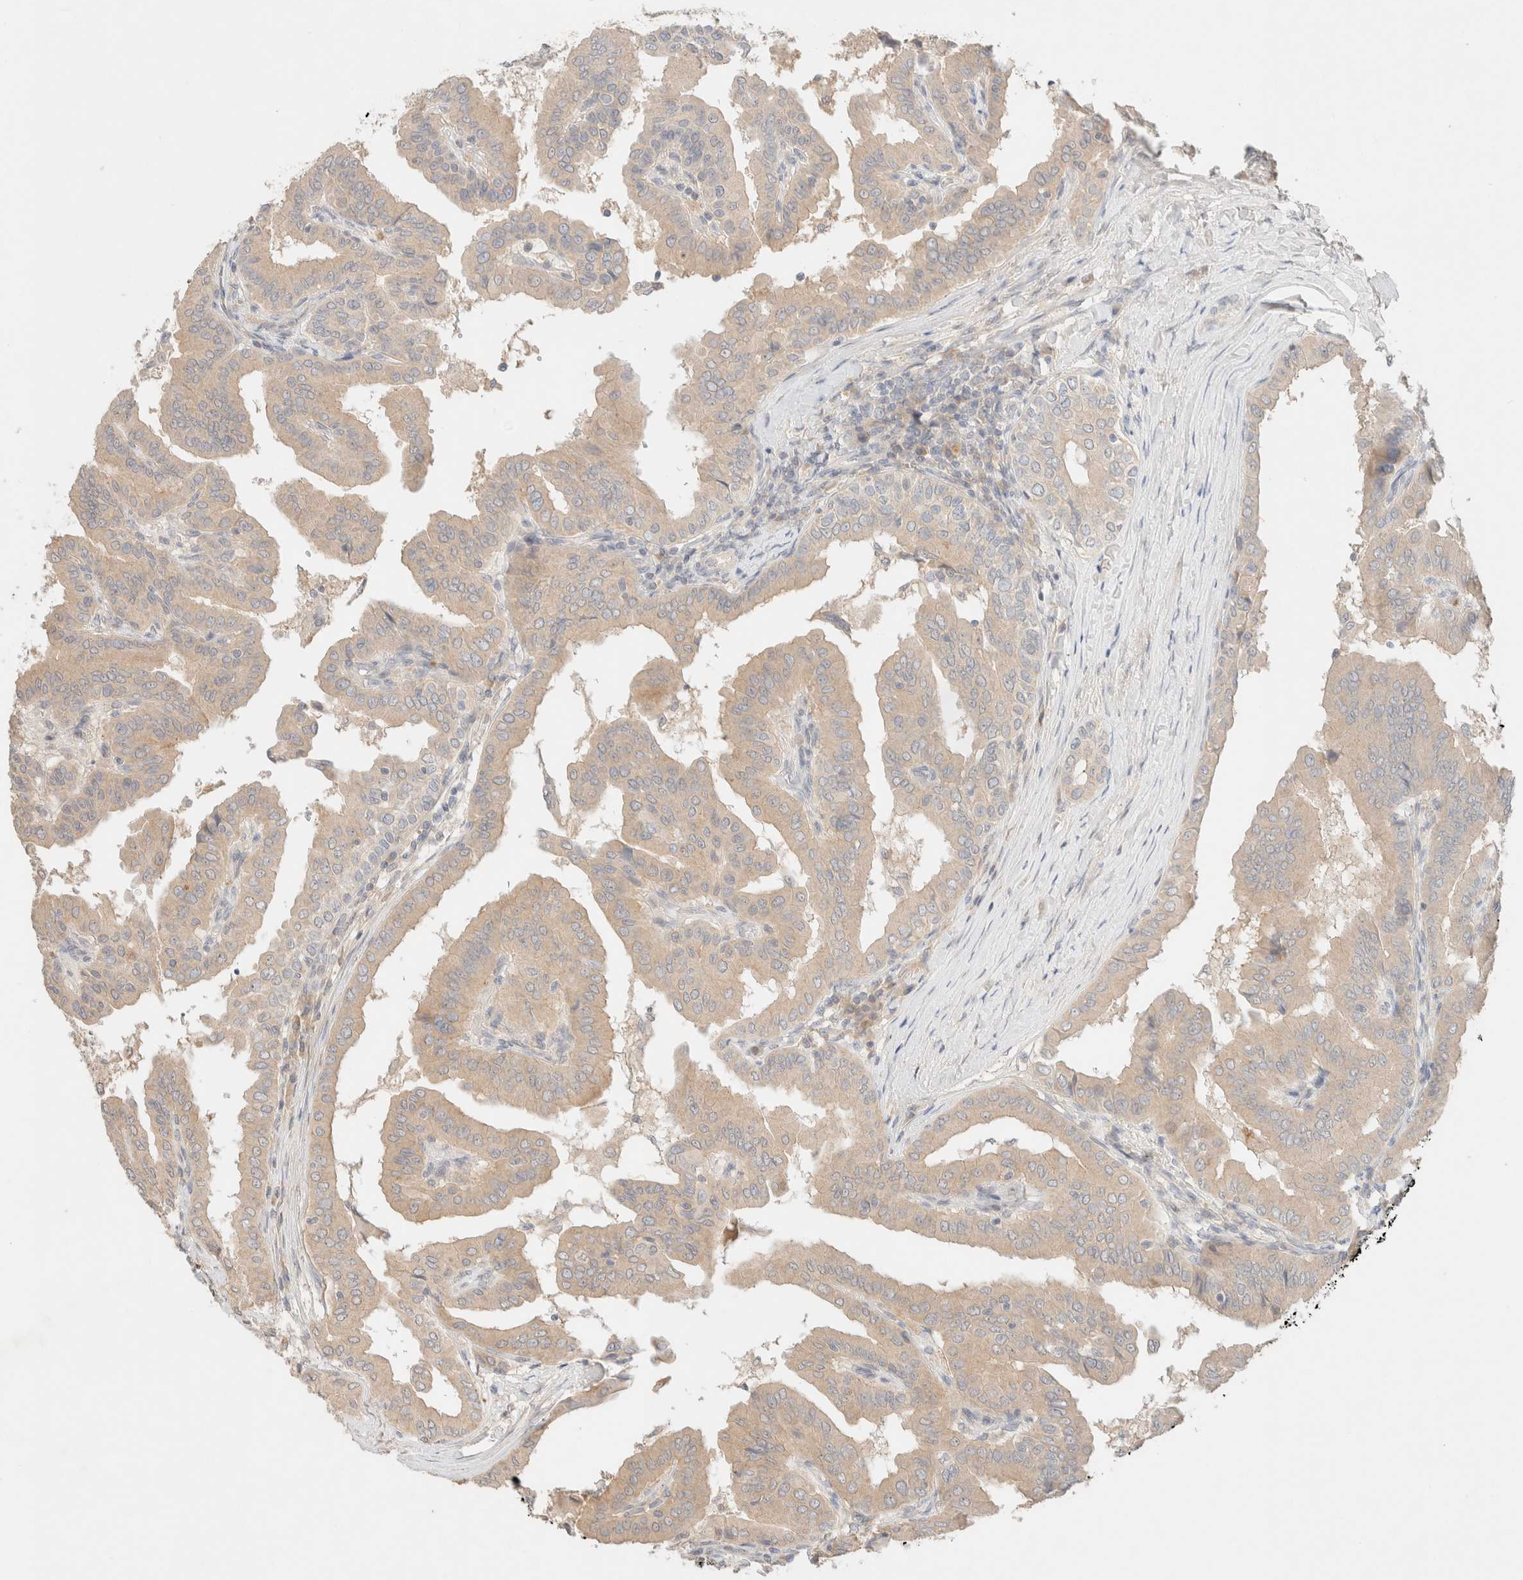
{"staining": {"intensity": "weak", "quantity": "<25%", "location": "cytoplasmic/membranous"}, "tissue": "thyroid cancer", "cell_type": "Tumor cells", "image_type": "cancer", "snomed": [{"axis": "morphology", "description": "Papillary adenocarcinoma, NOS"}, {"axis": "topography", "description": "Thyroid gland"}], "caption": "This is an immunohistochemistry (IHC) image of papillary adenocarcinoma (thyroid). There is no positivity in tumor cells.", "gene": "SARM1", "patient": {"sex": "male", "age": 33}}